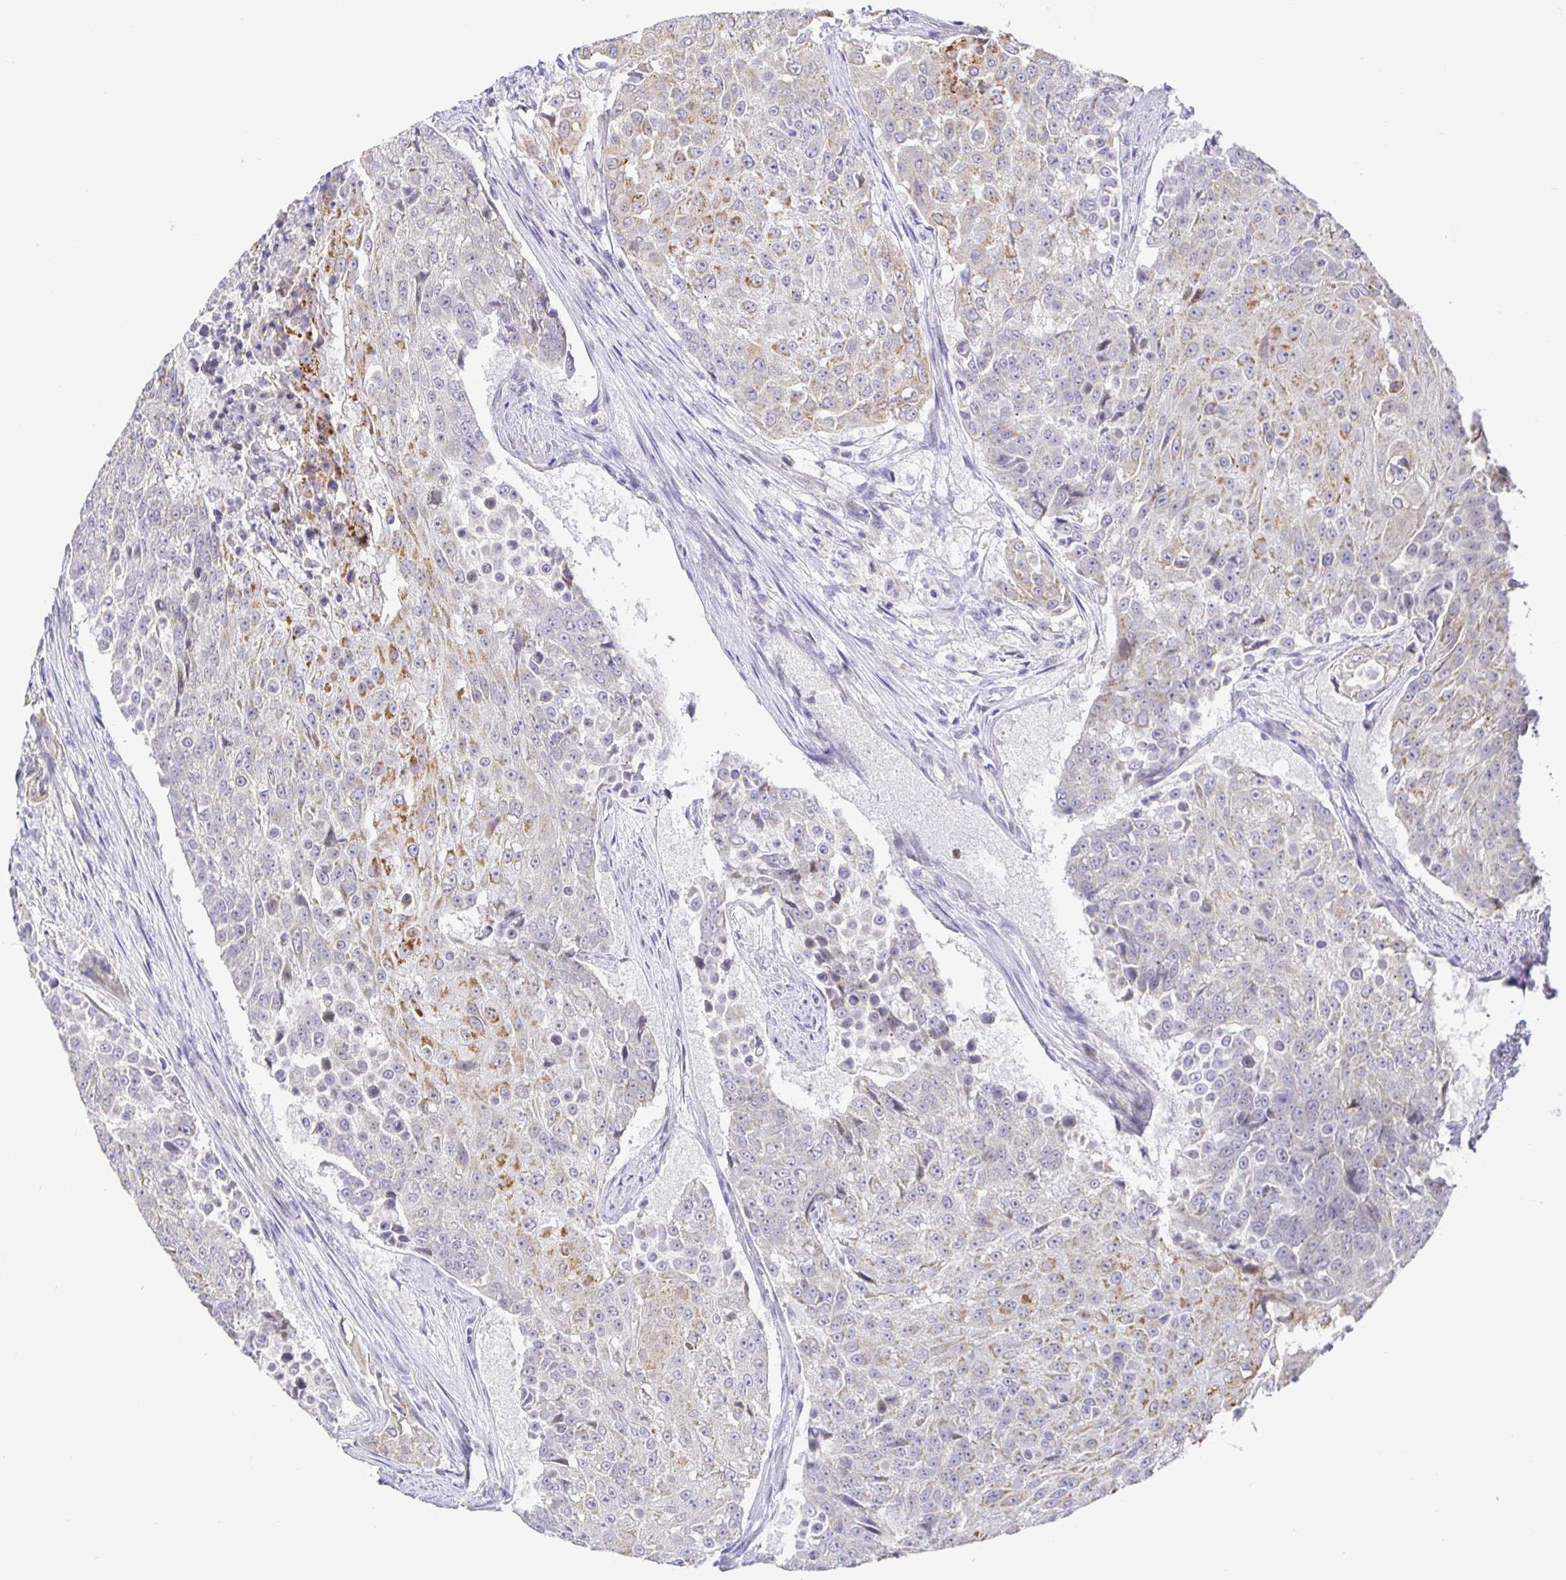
{"staining": {"intensity": "moderate", "quantity": "<25%", "location": "cytoplasmic/membranous"}, "tissue": "urothelial cancer", "cell_type": "Tumor cells", "image_type": "cancer", "snomed": [{"axis": "morphology", "description": "Urothelial carcinoma, High grade"}, {"axis": "topography", "description": "Urinary bladder"}], "caption": "IHC of urothelial carcinoma (high-grade) displays low levels of moderate cytoplasmic/membranous expression in about <25% of tumor cells.", "gene": "CIT", "patient": {"sex": "female", "age": 63}}